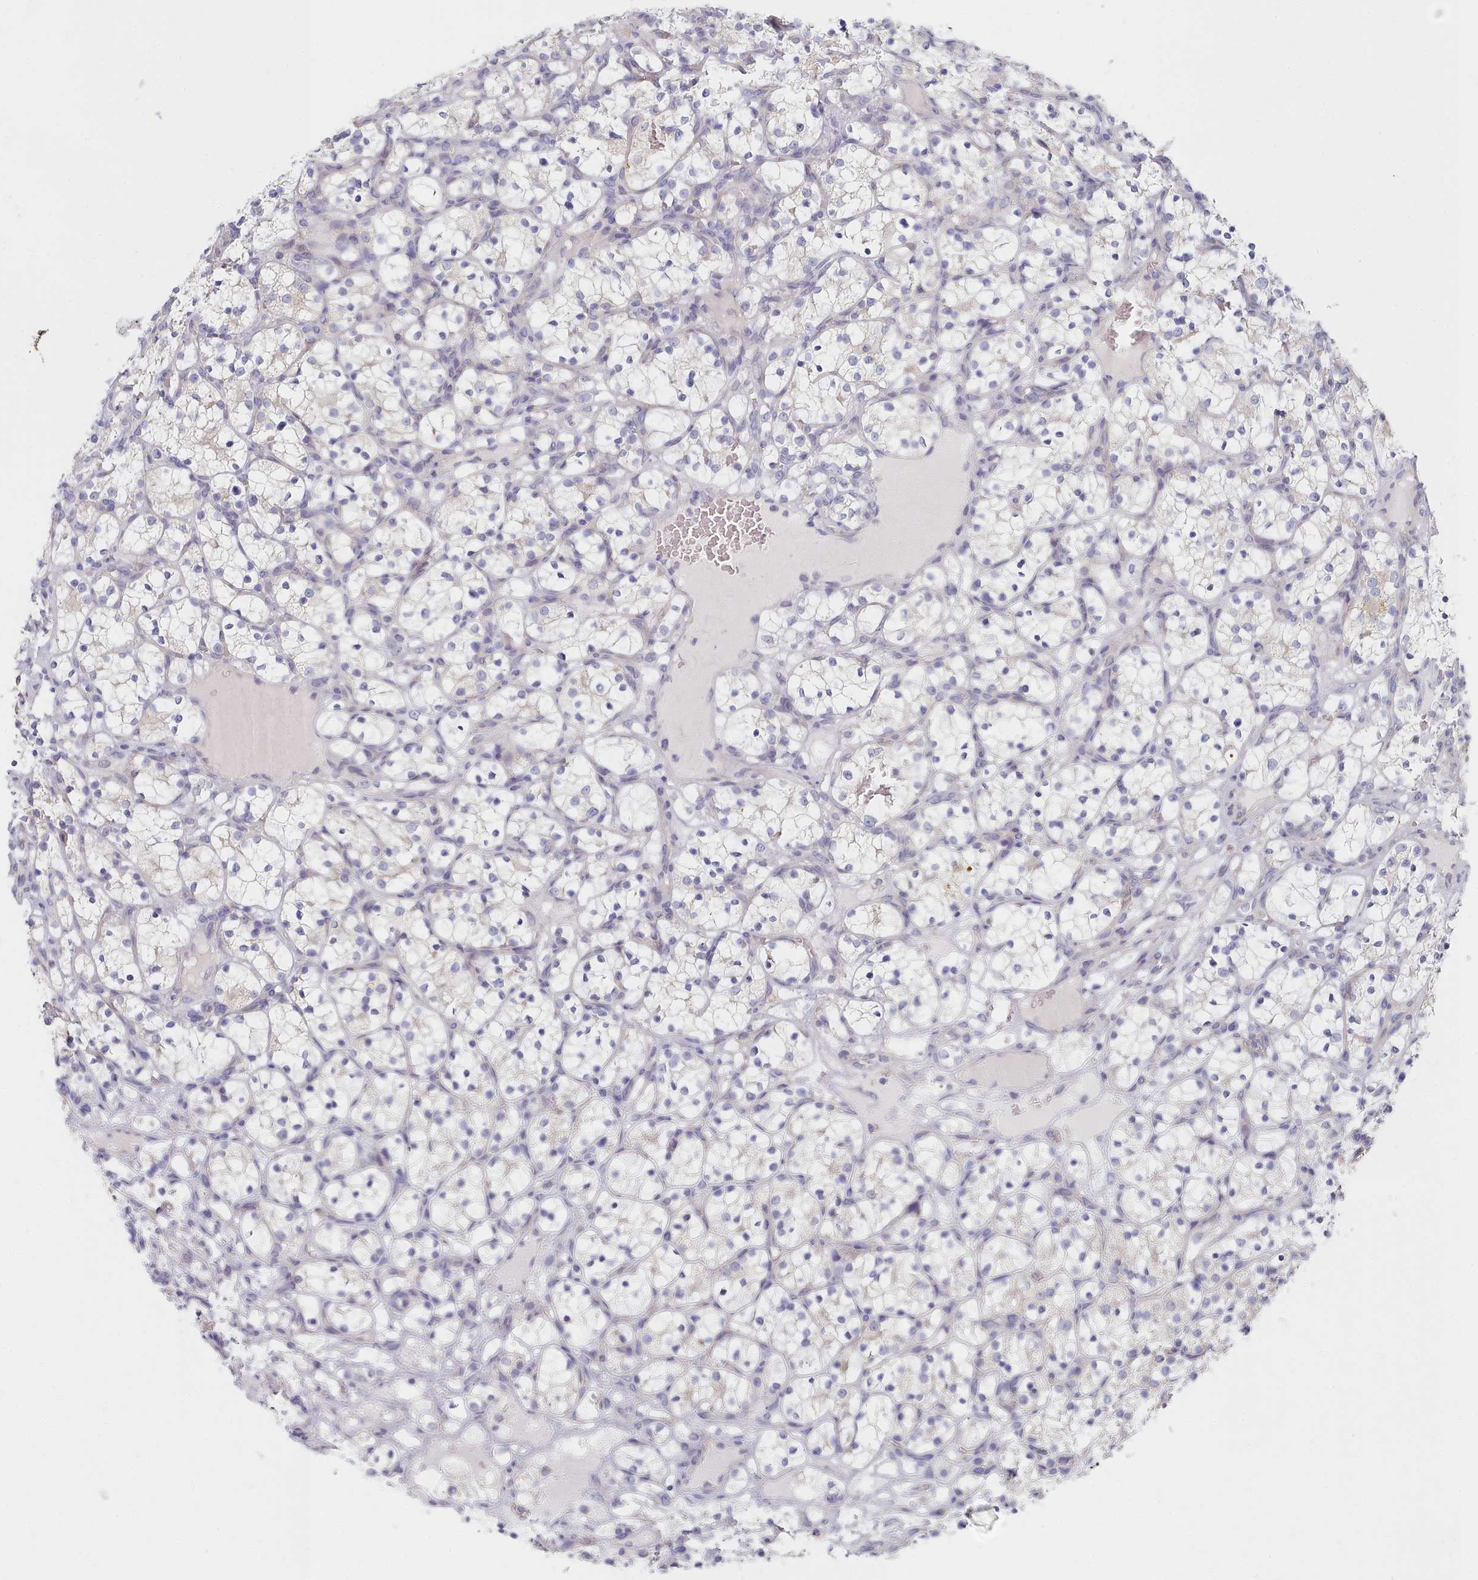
{"staining": {"intensity": "negative", "quantity": "none", "location": "none"}, "tissue": "renal cancer", "cell_type": "Tumor cells", "image_type": "cancer", "snomed": [{"axis": "morphology", "description": "Adenocarcinoma, NOS"}, {"axis": "topography", "description": "Kidney"}], "caption": "A photomicrograph of human renal adenocarcinoma is negative for staining in tumor cells.", "gene": "TYW1B", "patient": {"sex": "female", "age": 69}}